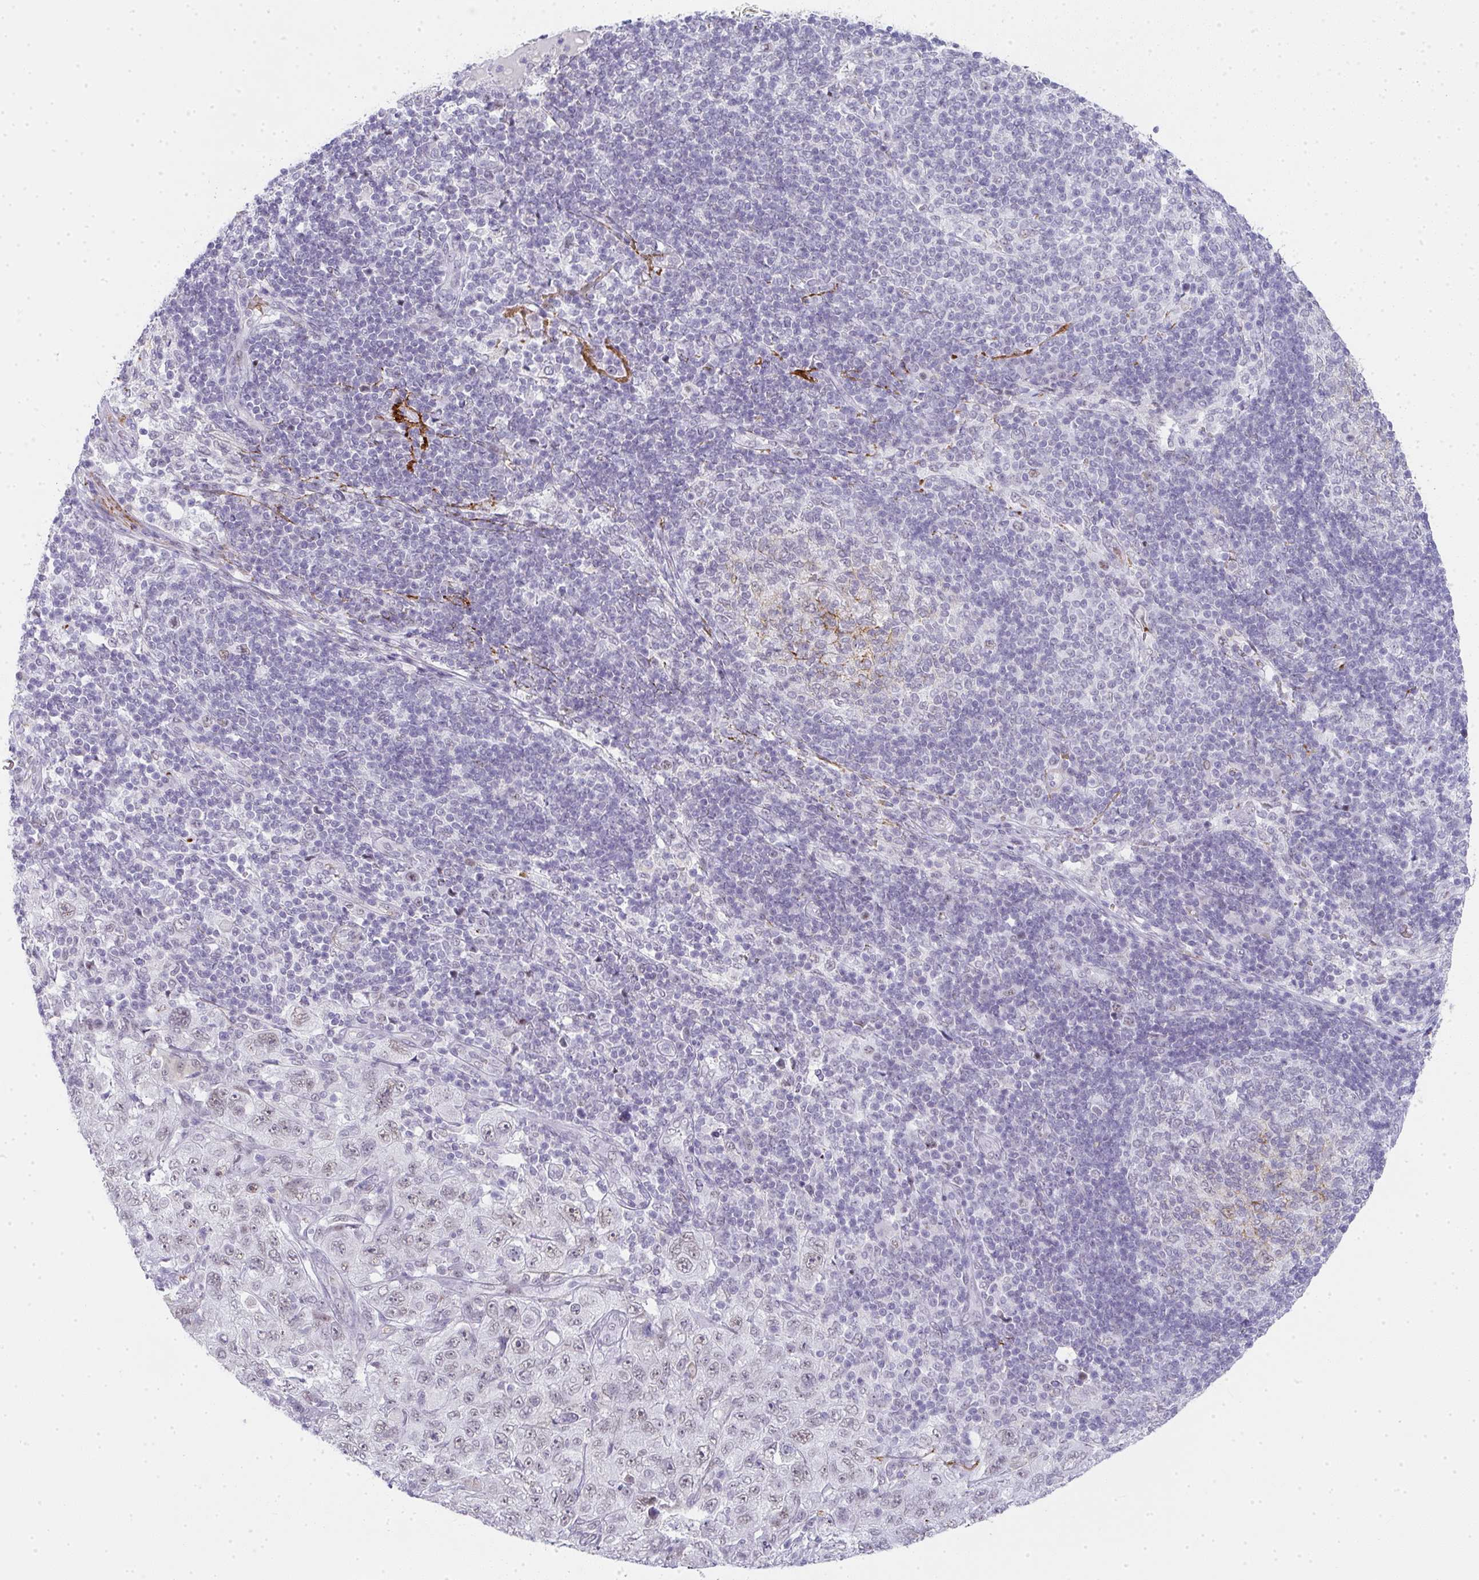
{"staining": {"intensity": "weak", "quantity": "<25%", "location": "nuclear"}, "tissue": "pancreatic cancer", "cell_type": "Tumor cells", "image_type": "cancer", "snomed": [{"axis": "morphology", "description": "Adenocarcinoma, NOS"}, {"axis": "topography", "description": "Pancreas"}], "caption": "Immunohistochemical staining of human pancreatic adenocarcinoma demonstrates no significant positivity in tumor cells.", "gene": "TNMD", "patient": {"sex": "male", "age": 68}}